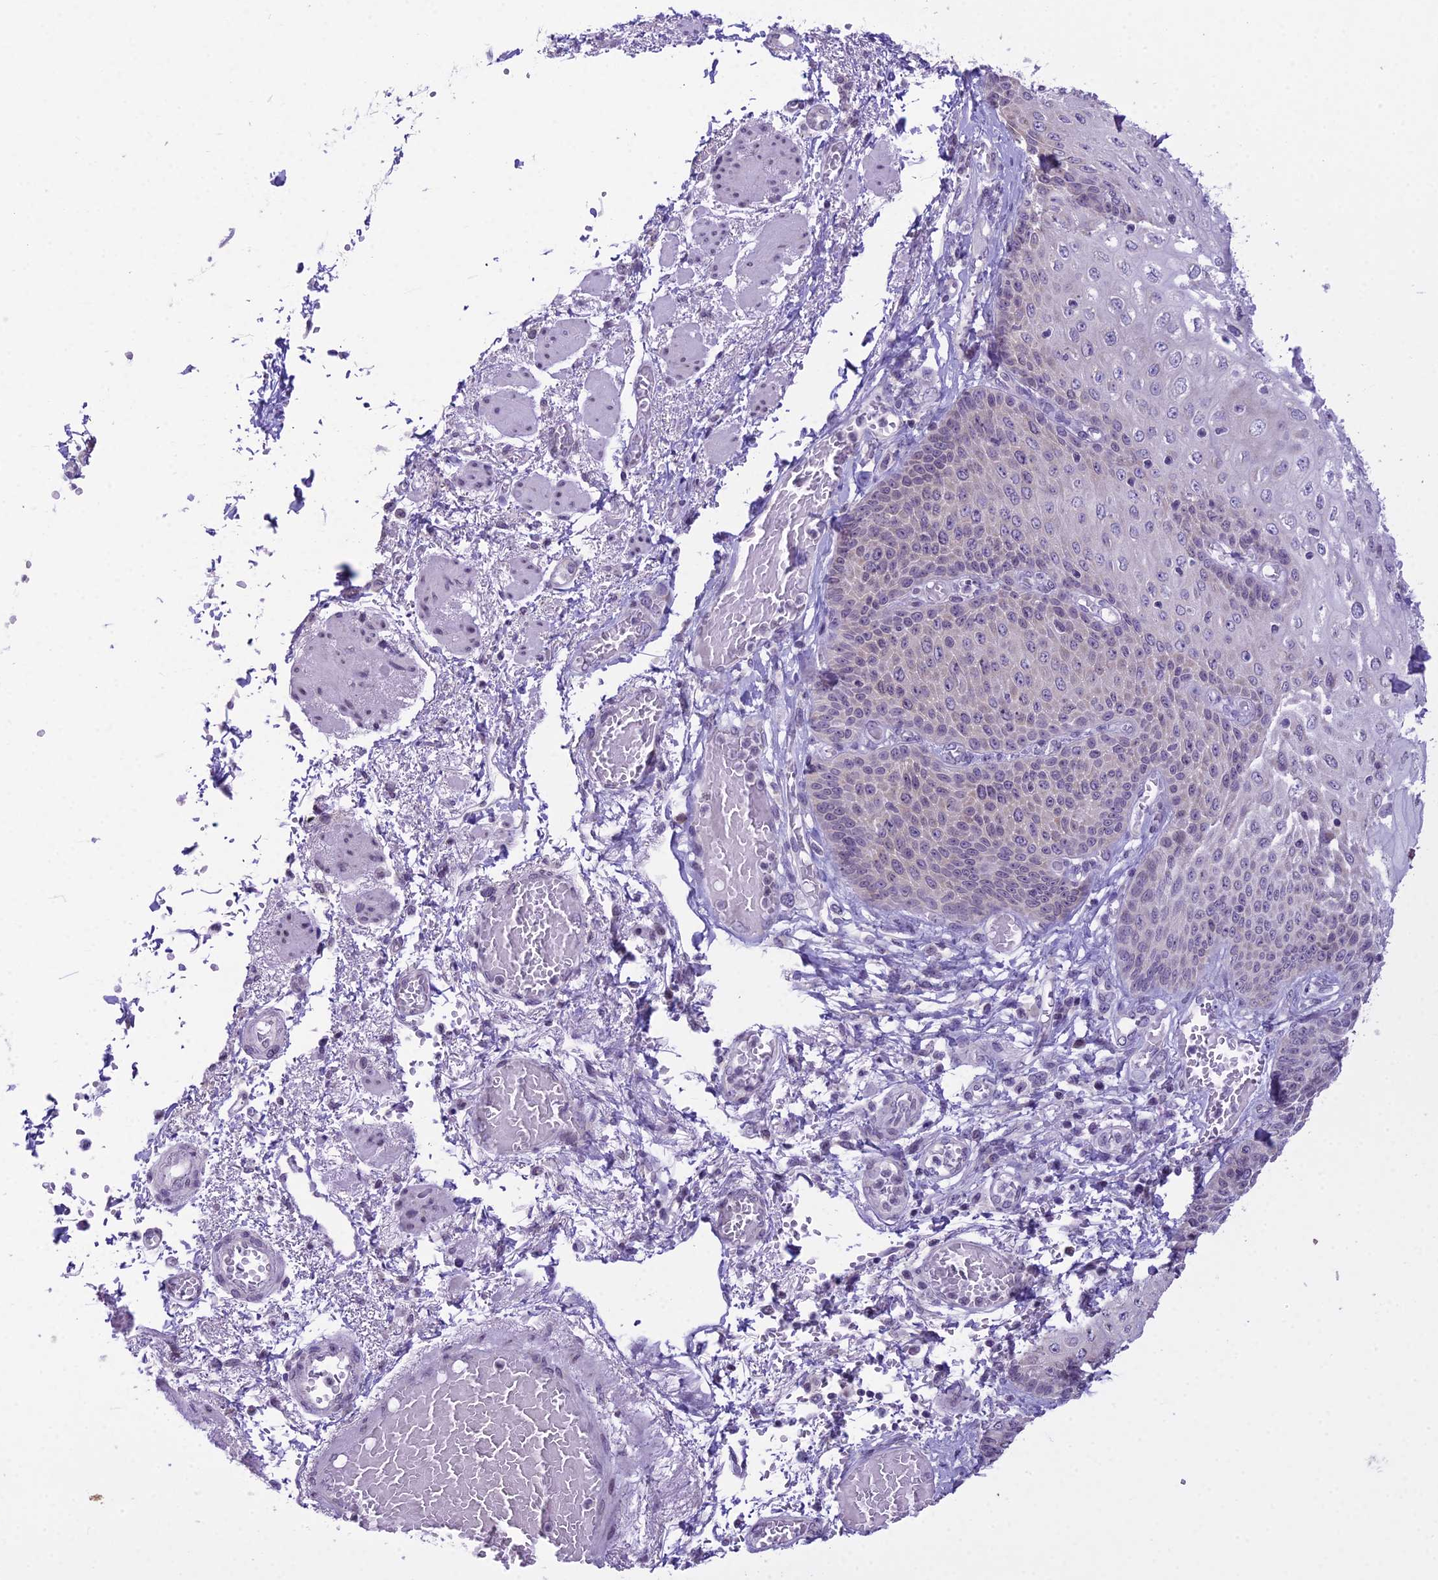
{"staining": {"intensity": "moderate", "quantity": "25%-75%", "location": "cytoplasmic/membranous"}, "tissue": "esophagus", "cell_type": "Squamous epithelial cells", "image_type": "normal", "snomed": [{"axis": "morphology", "description": "Normal tissue, NOS"}, {"axis": "topography", "description": "Esophagus"}], "caption": "Immunohistochemical staining of normal esophagus exhibits medium levels of moderate cytoplasmic/membranous staining in approximately 25%-75% of squamous epithelial cells.", "gene": "RPS26", "patient": {"sex": "male", "age": 81}}